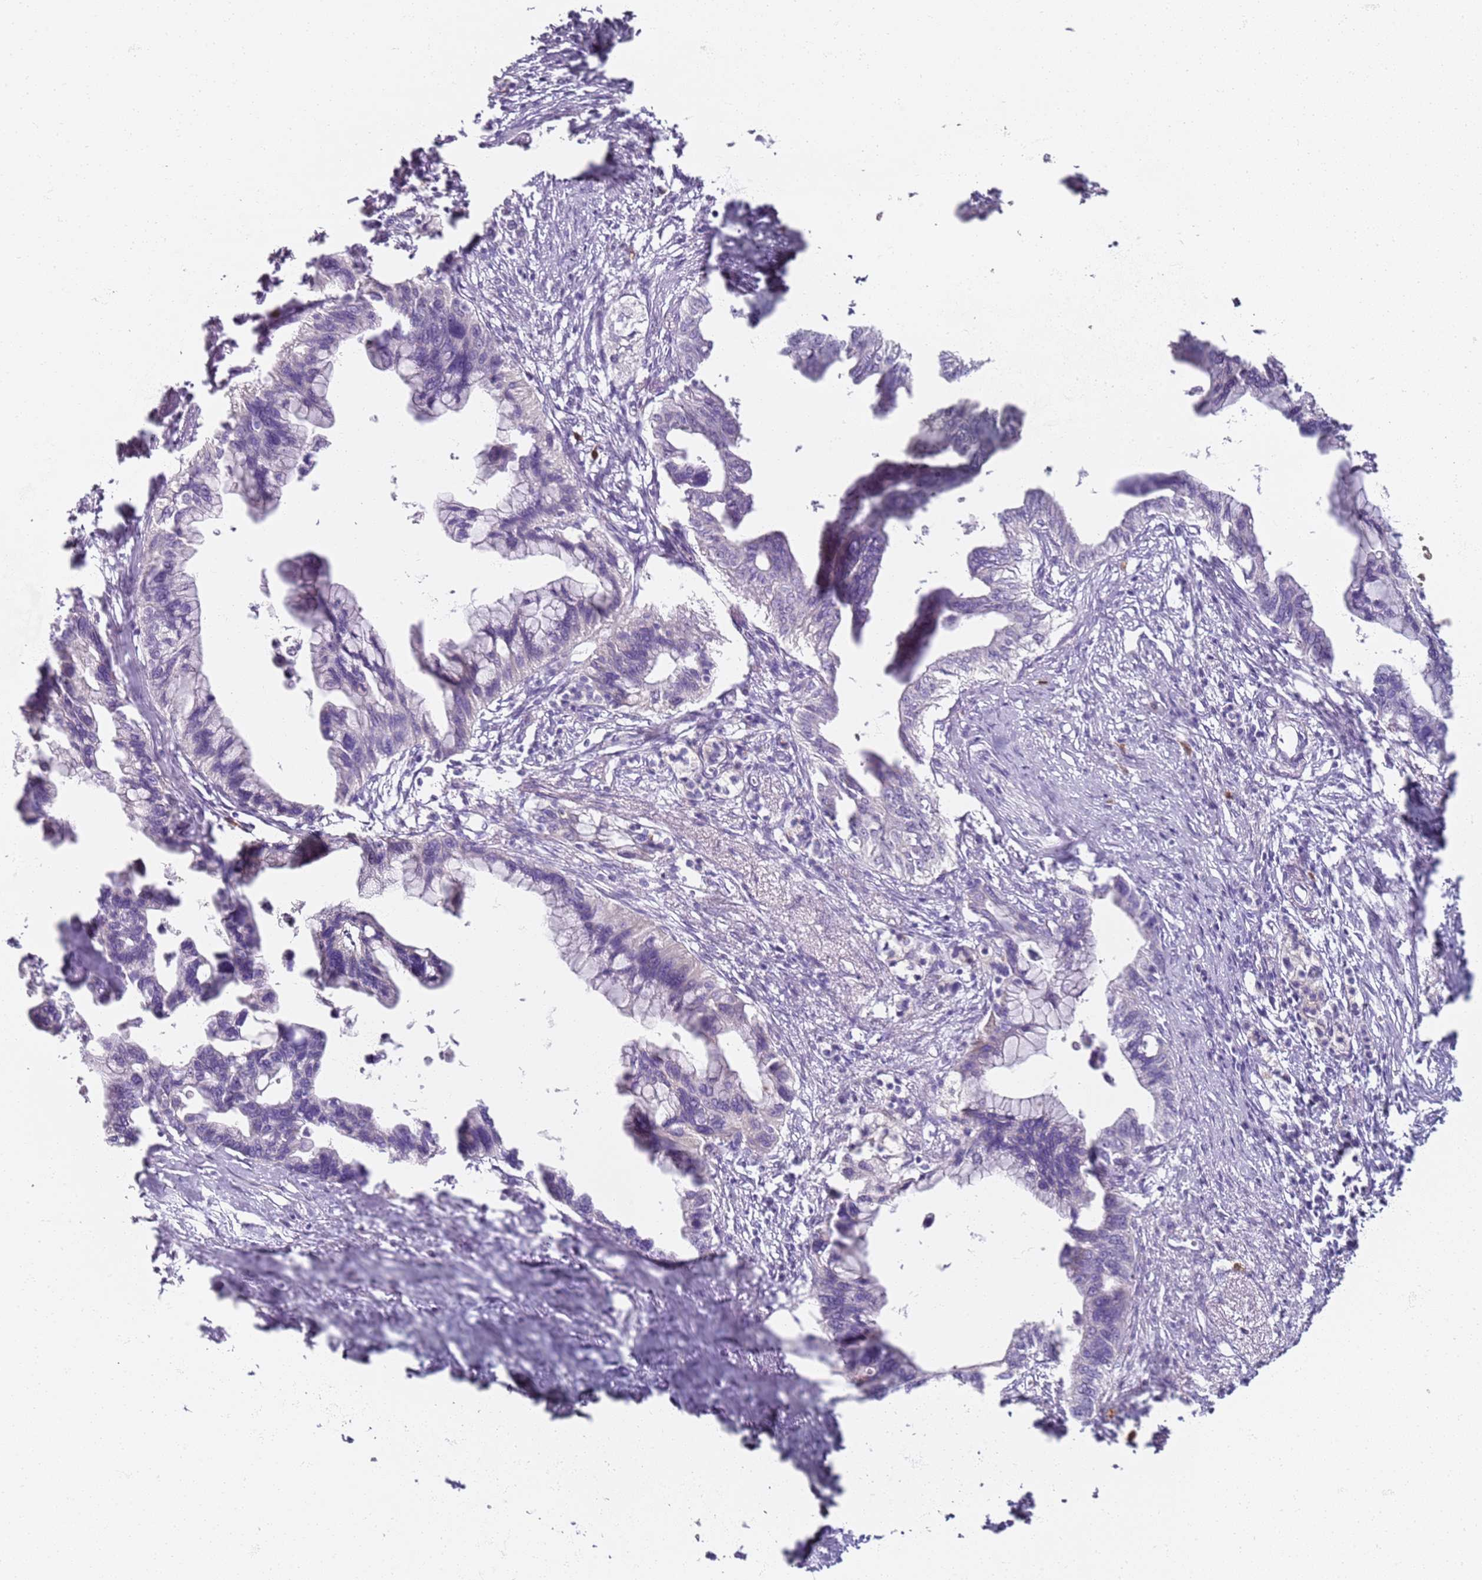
{"staining": {"intensity": "negative", "quantity": "none", "location": "none"}, "tissue": "pancreatic cancer", "cell_type": "Tumor cells", "image_type": "cancer", "snomed": [{"axis": "morphology", "description": "Adenocarcinoma, NOS"}, {"axis": "topography", "description": "Pancreas"}], "caption": "Immunohistochemistry (IHC) image of neoplastic tissue: human pancreatic cancer (adenocarcinoma) stained with DAB (3,3'-diaminobenzidine) demonstrates no significant protein positivity in tumor cells.", "gene": "CD40LG", "patient": {"sex": "female", "age": 83}}